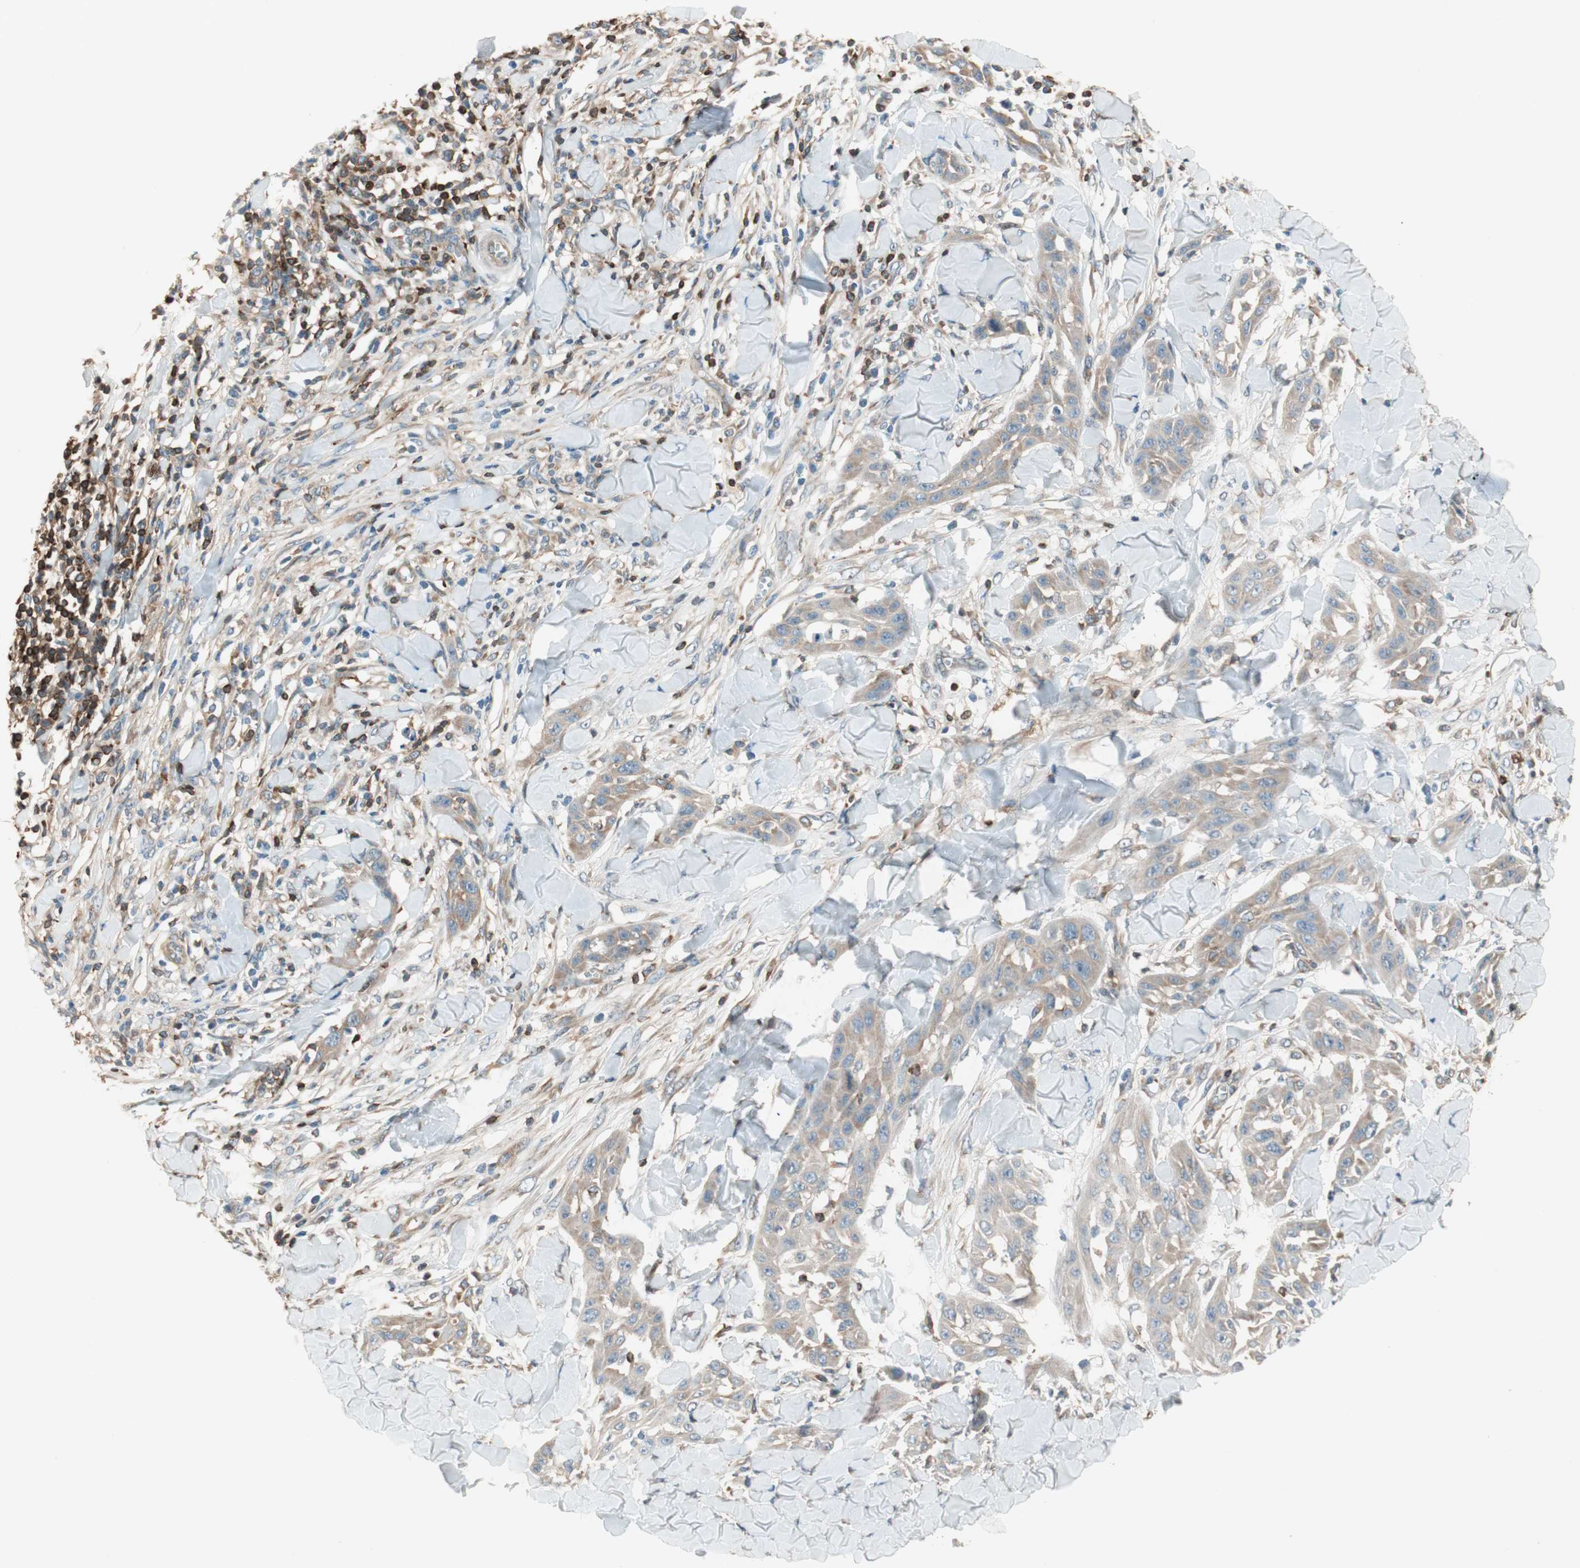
{"staining": {"intensity": "moderate", "quantity": ">75%", "location": "cytoplasmic/membranous"}, "tissue": "skin cancer", "cell_type": "Tumor cells", "image_type": "cancer", "snomed": [{"axis": "morphology", "description": "Squamous cell carcinoma, NOS"}, {"axis": "topography", "description": "Skin"}], "caption": "Tumor cells demonstrate medium levels of moderate cytoplasmic/membranous expression in about >75% of cells in squamous cell carcinoma (skin).", "gene": "BIN1", "patient": {"sex": "male", "age": 24}}